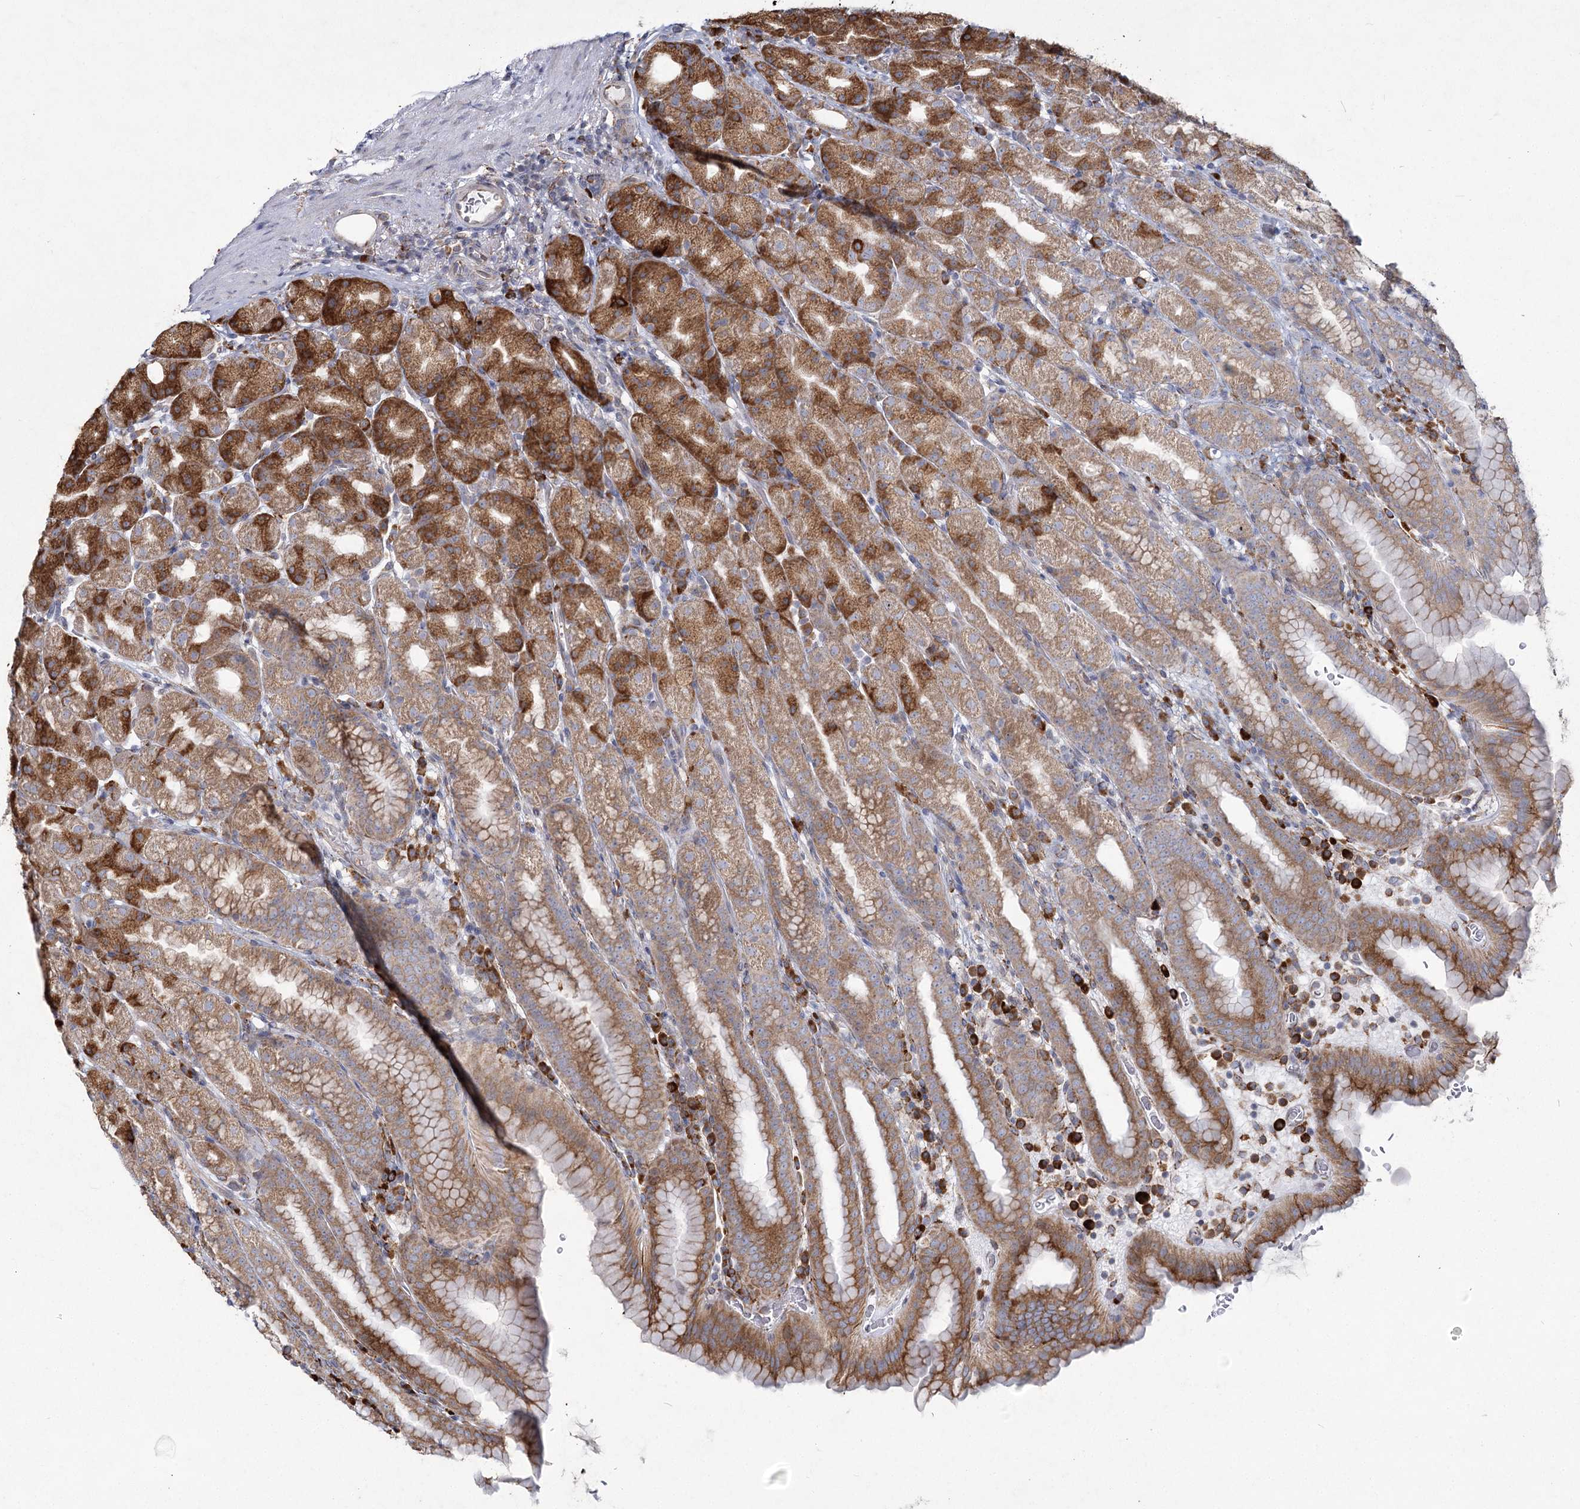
{"staining": {"intensity": "moderate", "quantity": ">75%", "location": "cytoplasmic/membranous"}, "tissue": "stomach", "cell_type": "Glandular cells", "image_type": "normal", "snomed": [{"axis": "morphology", "description": "Normal tissue, NOS"}, {"axis": "topography", "description": "Stomach, upper"}], "caption": "DAB immunohistochemical staining of normal stomach displays moderate cytoplasmic/membranous protein positivity in about >75% of glandular cells.", "gene": "NHLRC2", "patient": {"sex": "male", "age": 68}}